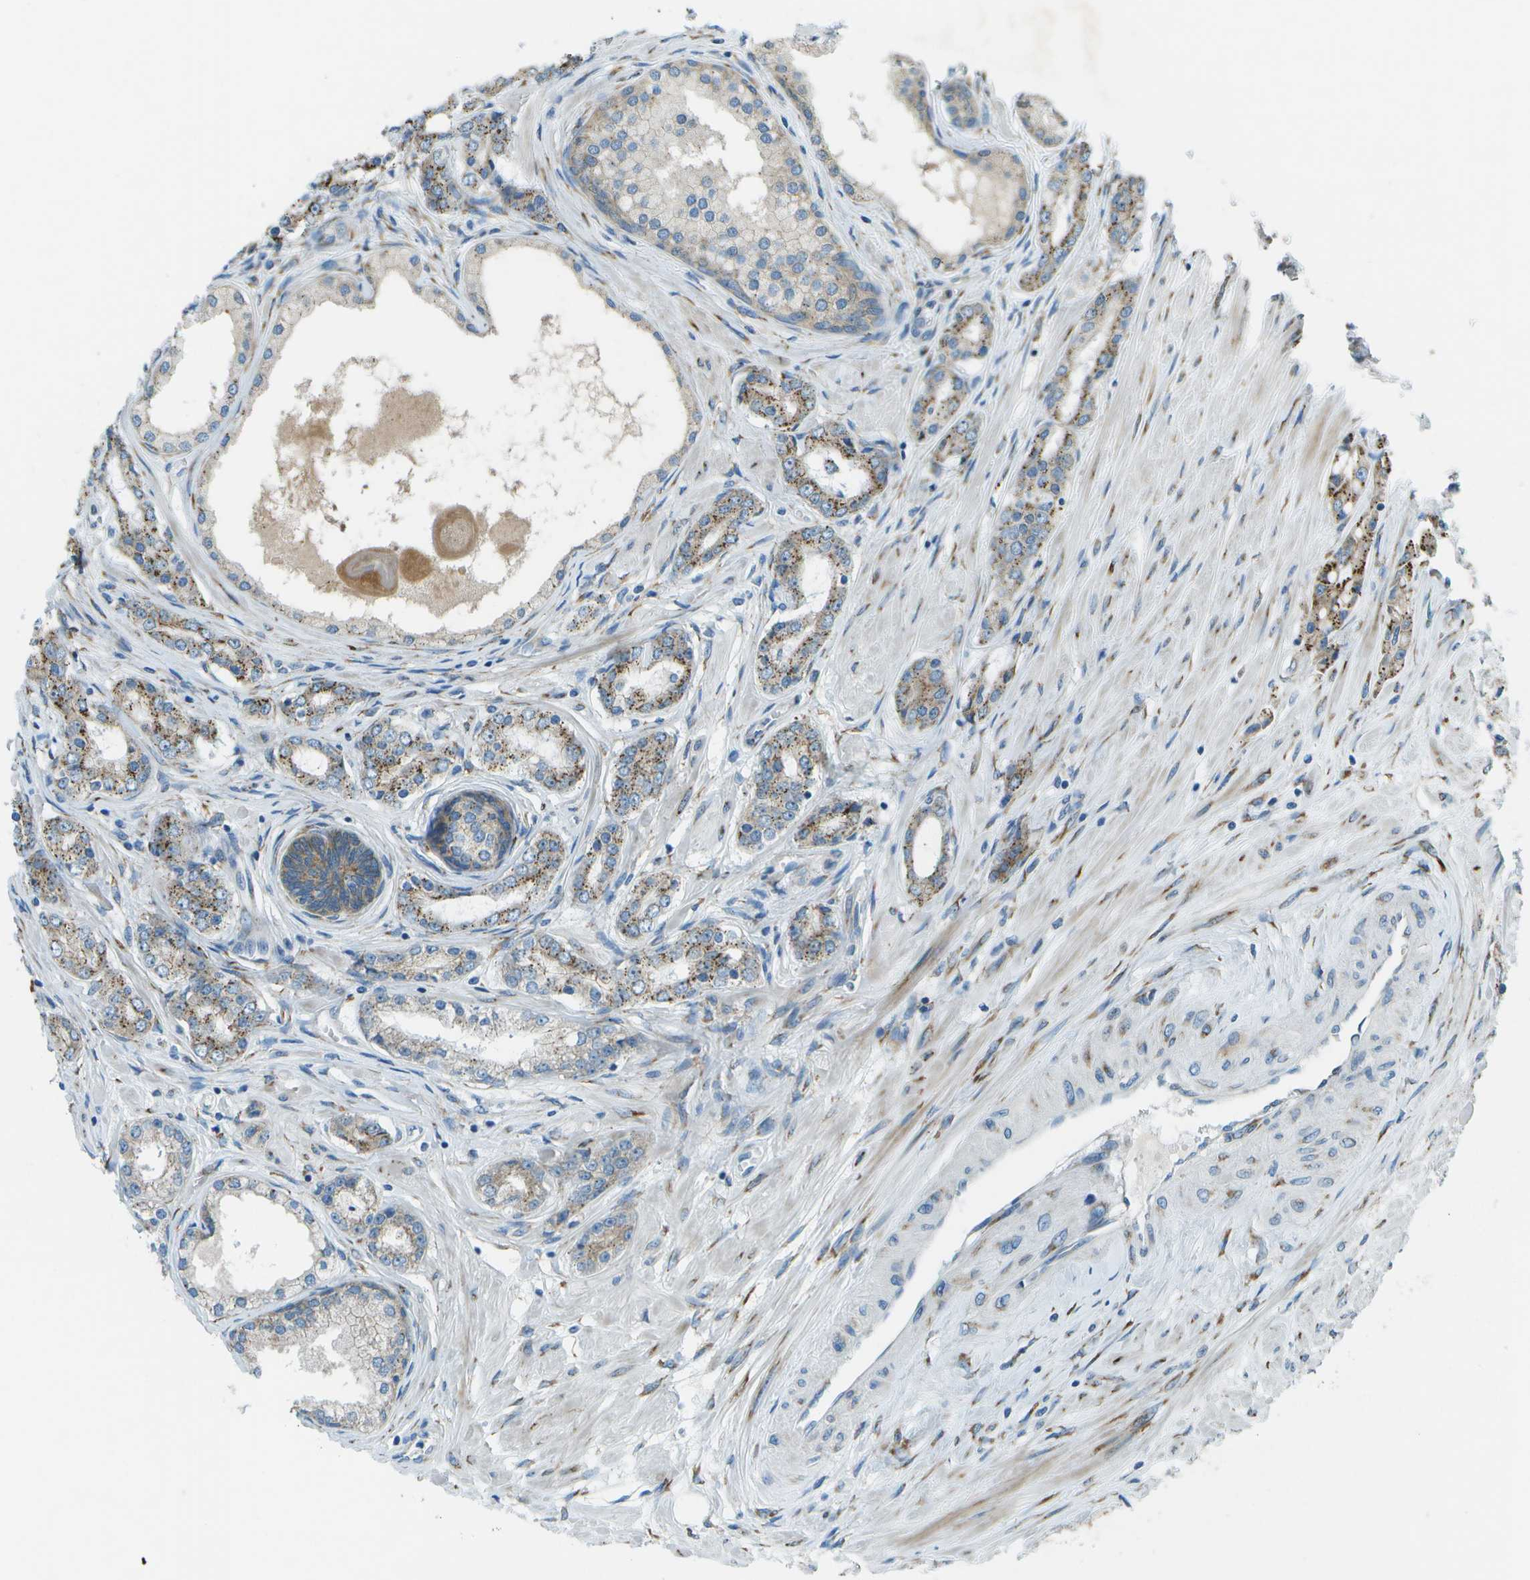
{"staining": {"intensity": "moderate", "quantity": "25%-75%", "location": "cytoplasmic/membranous"}, "tissue": "prostate cancer", "cell_type": "Tumor cells", "image_type": "cancer", "snomed": [{"axis": "morphology", "description": "Adenocarcinoma, Low grade"}, {"axis": "topography", "description": "Prostate"}], "caption": "High-magnification brightfield microscopy of prostate cancer (low-grade adenocarcinoma) stained with DAB (brown) and counterstained with hematoxylin (blue). tumor cells exhibit moderate cytoplasmic/membranous expression is seen in approximately25%-75% of cells. (DAB (3,3'-diaminobenzidine) IHC with brightfield microscopy, high magnification).", "gene": "KCTD3", "patient": {"sex": "male", "age": 63}}